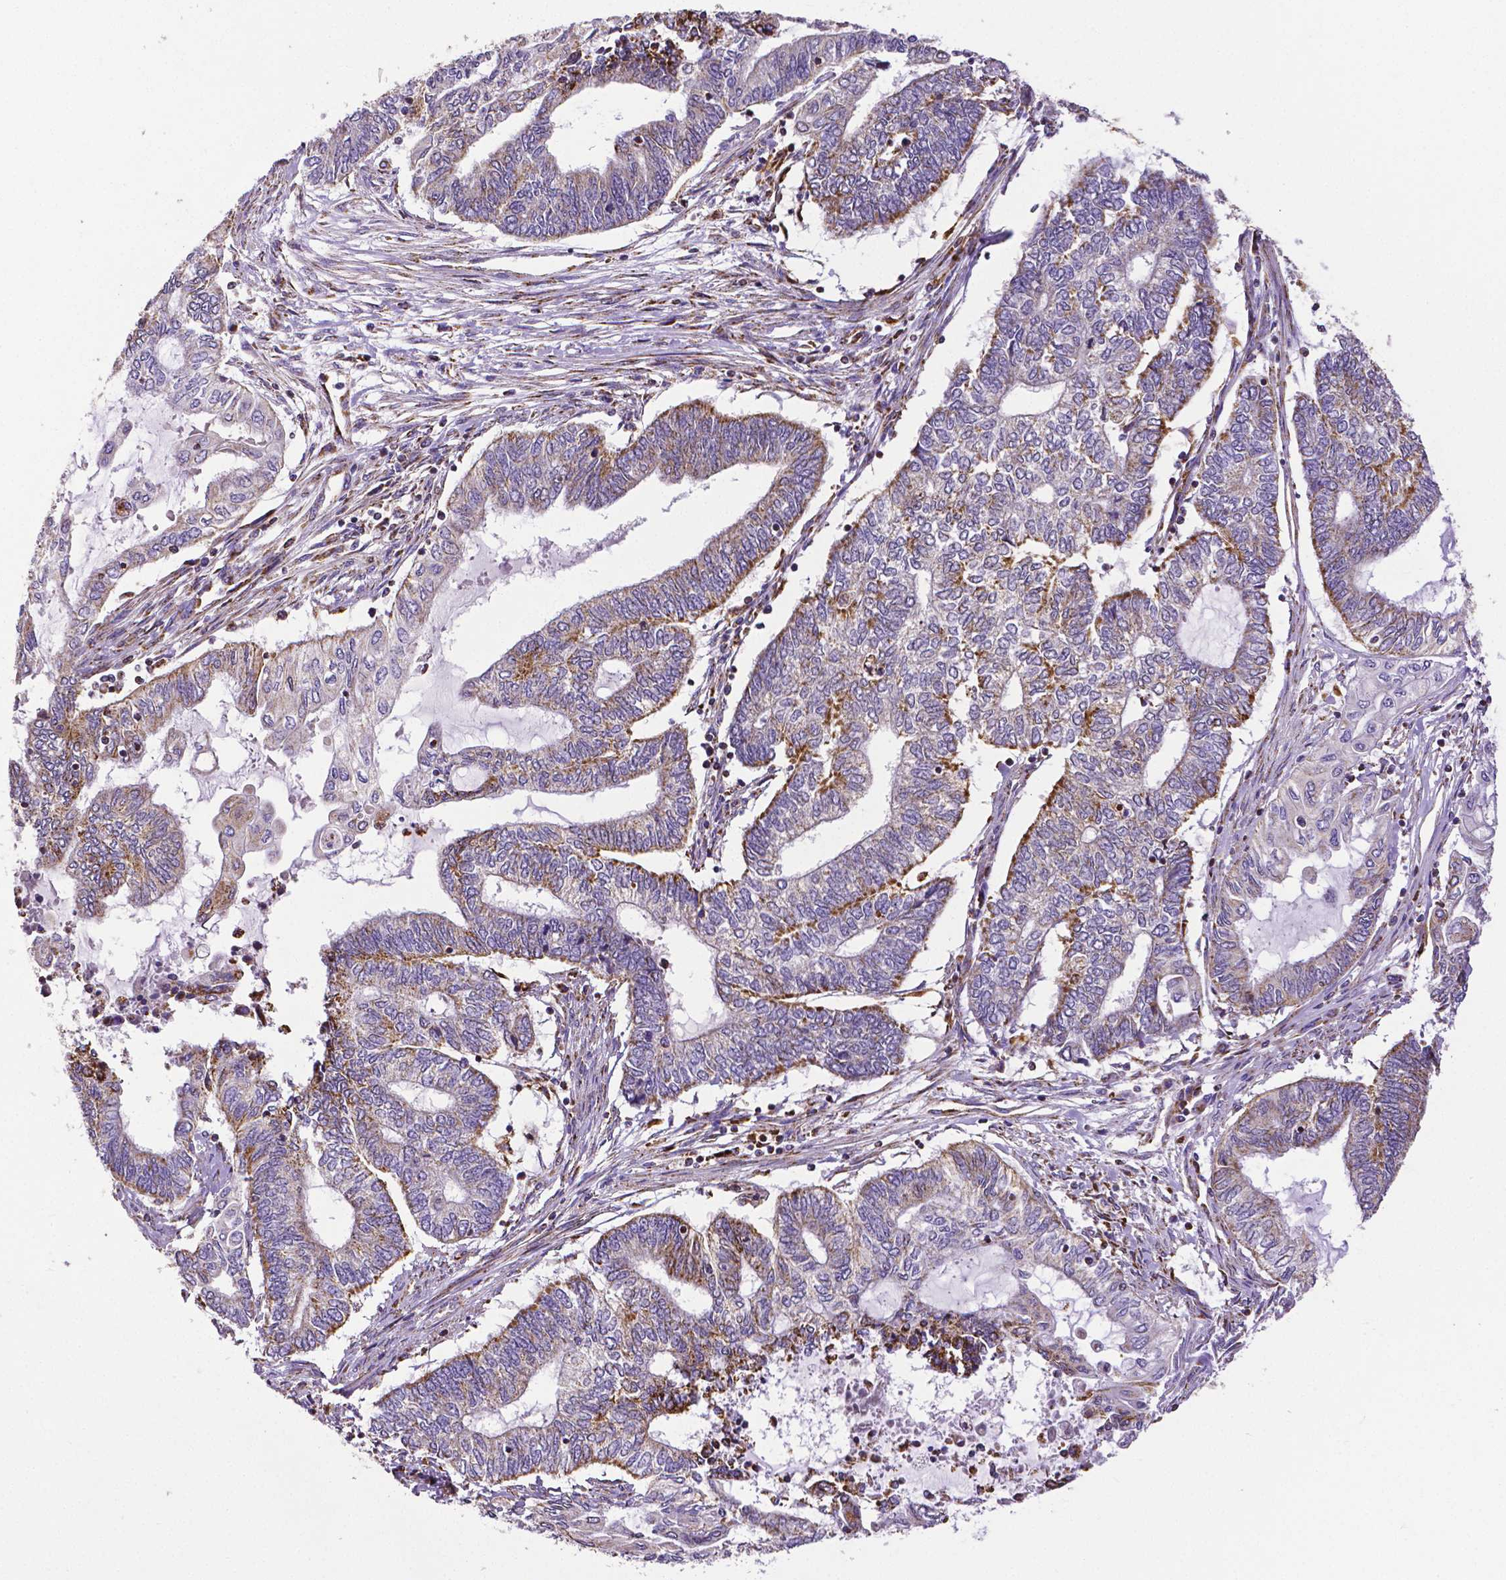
{"staining": {"intensity": "moderate", "quantity": "25%-75%", "location": "cytoplasmic/membranous"}, "tissue": "endometrial cancer", "cell_type": "Tumor cells", "image_type": "cancer", "snomed": [{"axis": "morphology", "description": "Adenocarcinoma, NOS"}, {"axis": "topography", "description": "Uterus"}, {"axis": "topography", "description": "Endometrium"}], "caption": "Human endometrial cancer stained with a protein marker displays moderate staining in tumor cells.", "gene": "MACC1", "patient": {"sex": "female", "age": 70}}